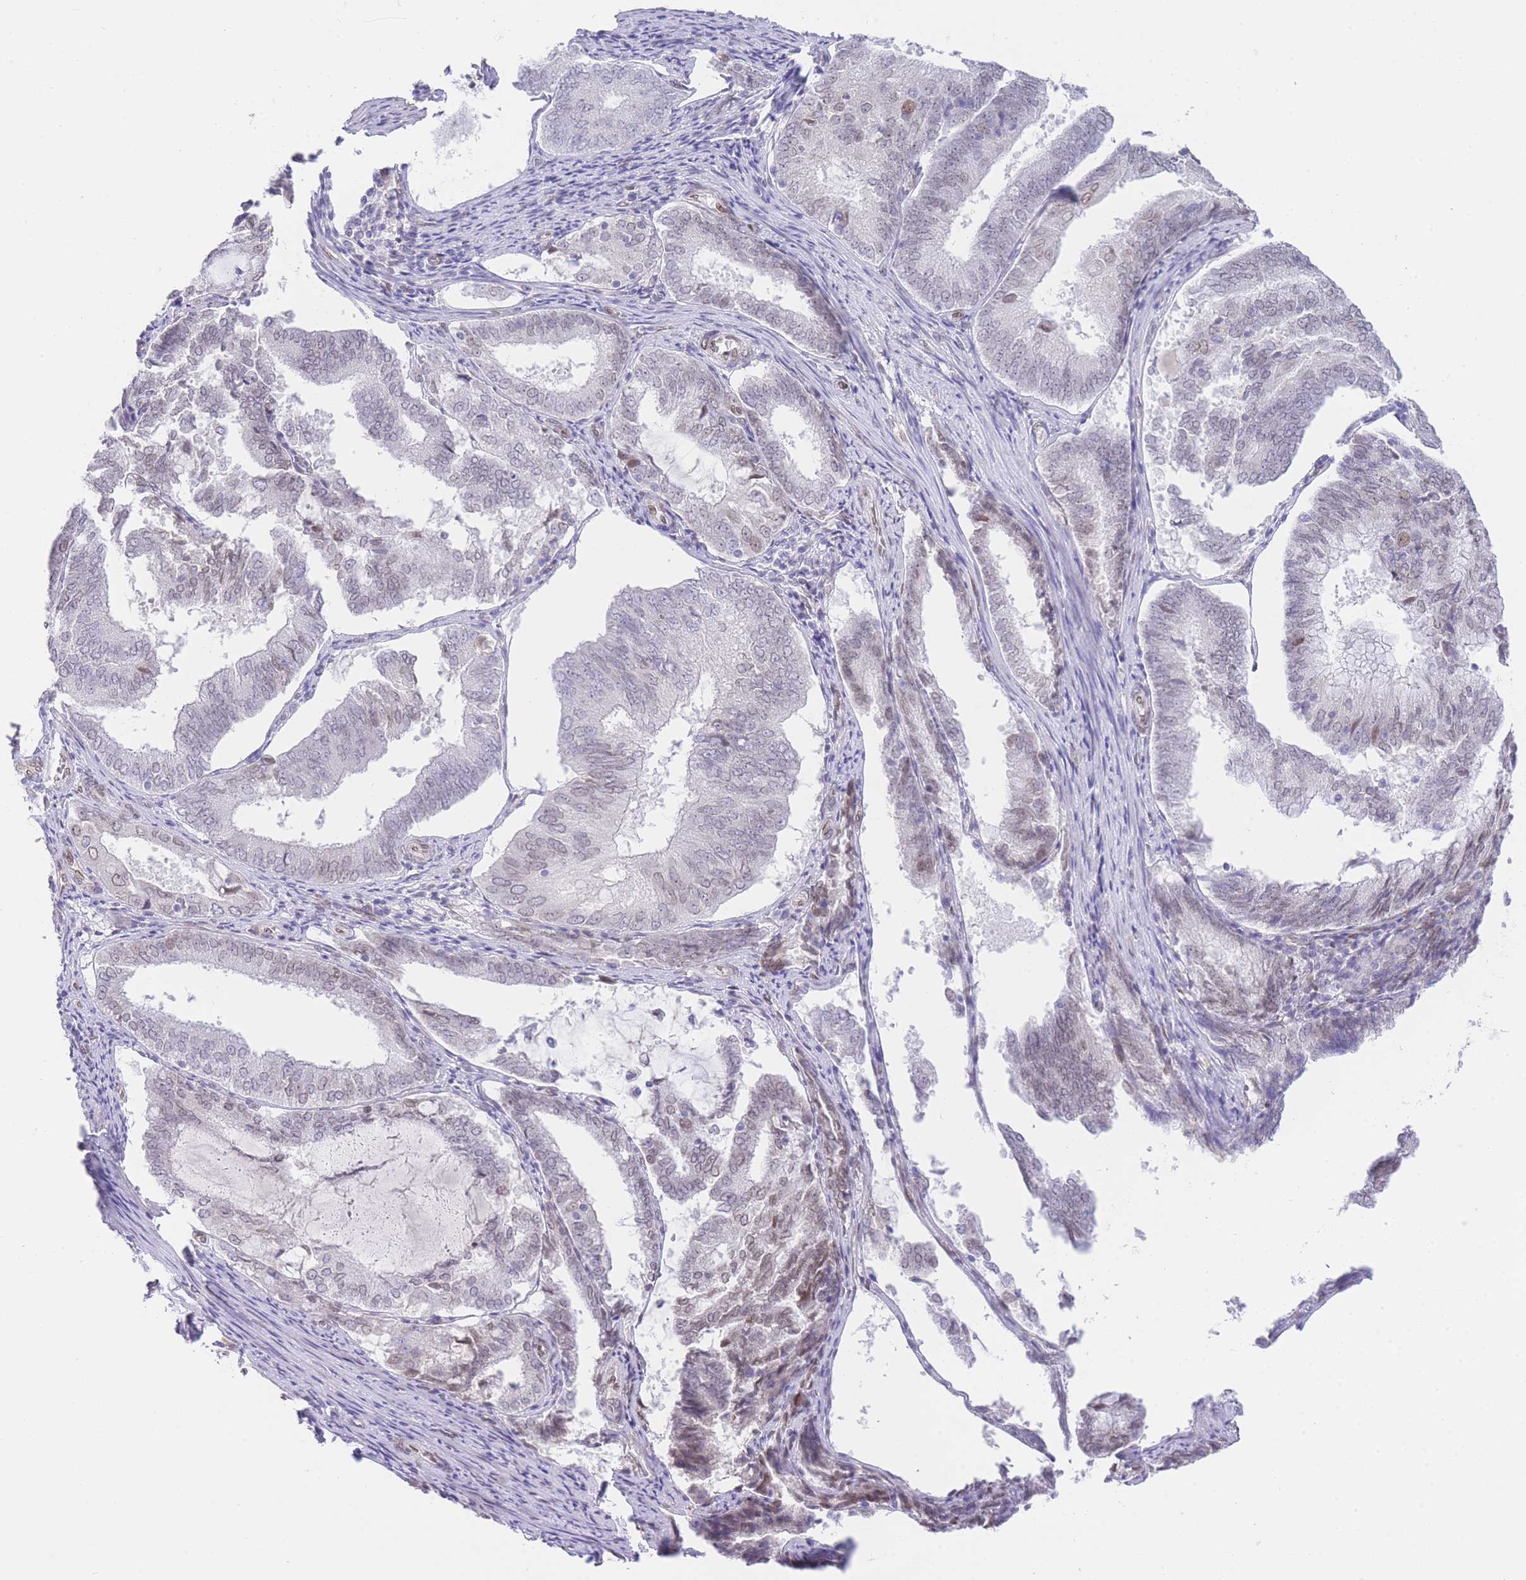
{"staining": {"intensity": "weak", "quantity": "25%-75%", "location": "nuclear"}, "tissue": "endometrial cancer", "cell_type": "Tumor cells", "image_type": "cancer", "snomed": [{"axis": "morphology", "description": "Adenocarcinoma, NOS"}, {"axis": "topography", "description": "Endometrium"}], "caption": "Endometrial cancer (adenocarcinoma) stained with DAB immunohistochemistry demonstrates low levels of weak nuclear expression in about 25%-75% of tumor cells. (brown staining indicates protein expression, while blue staining denotes nuclei).", "gene": "OR10AD1", "patient": {"sex": "female", "age": 81}}